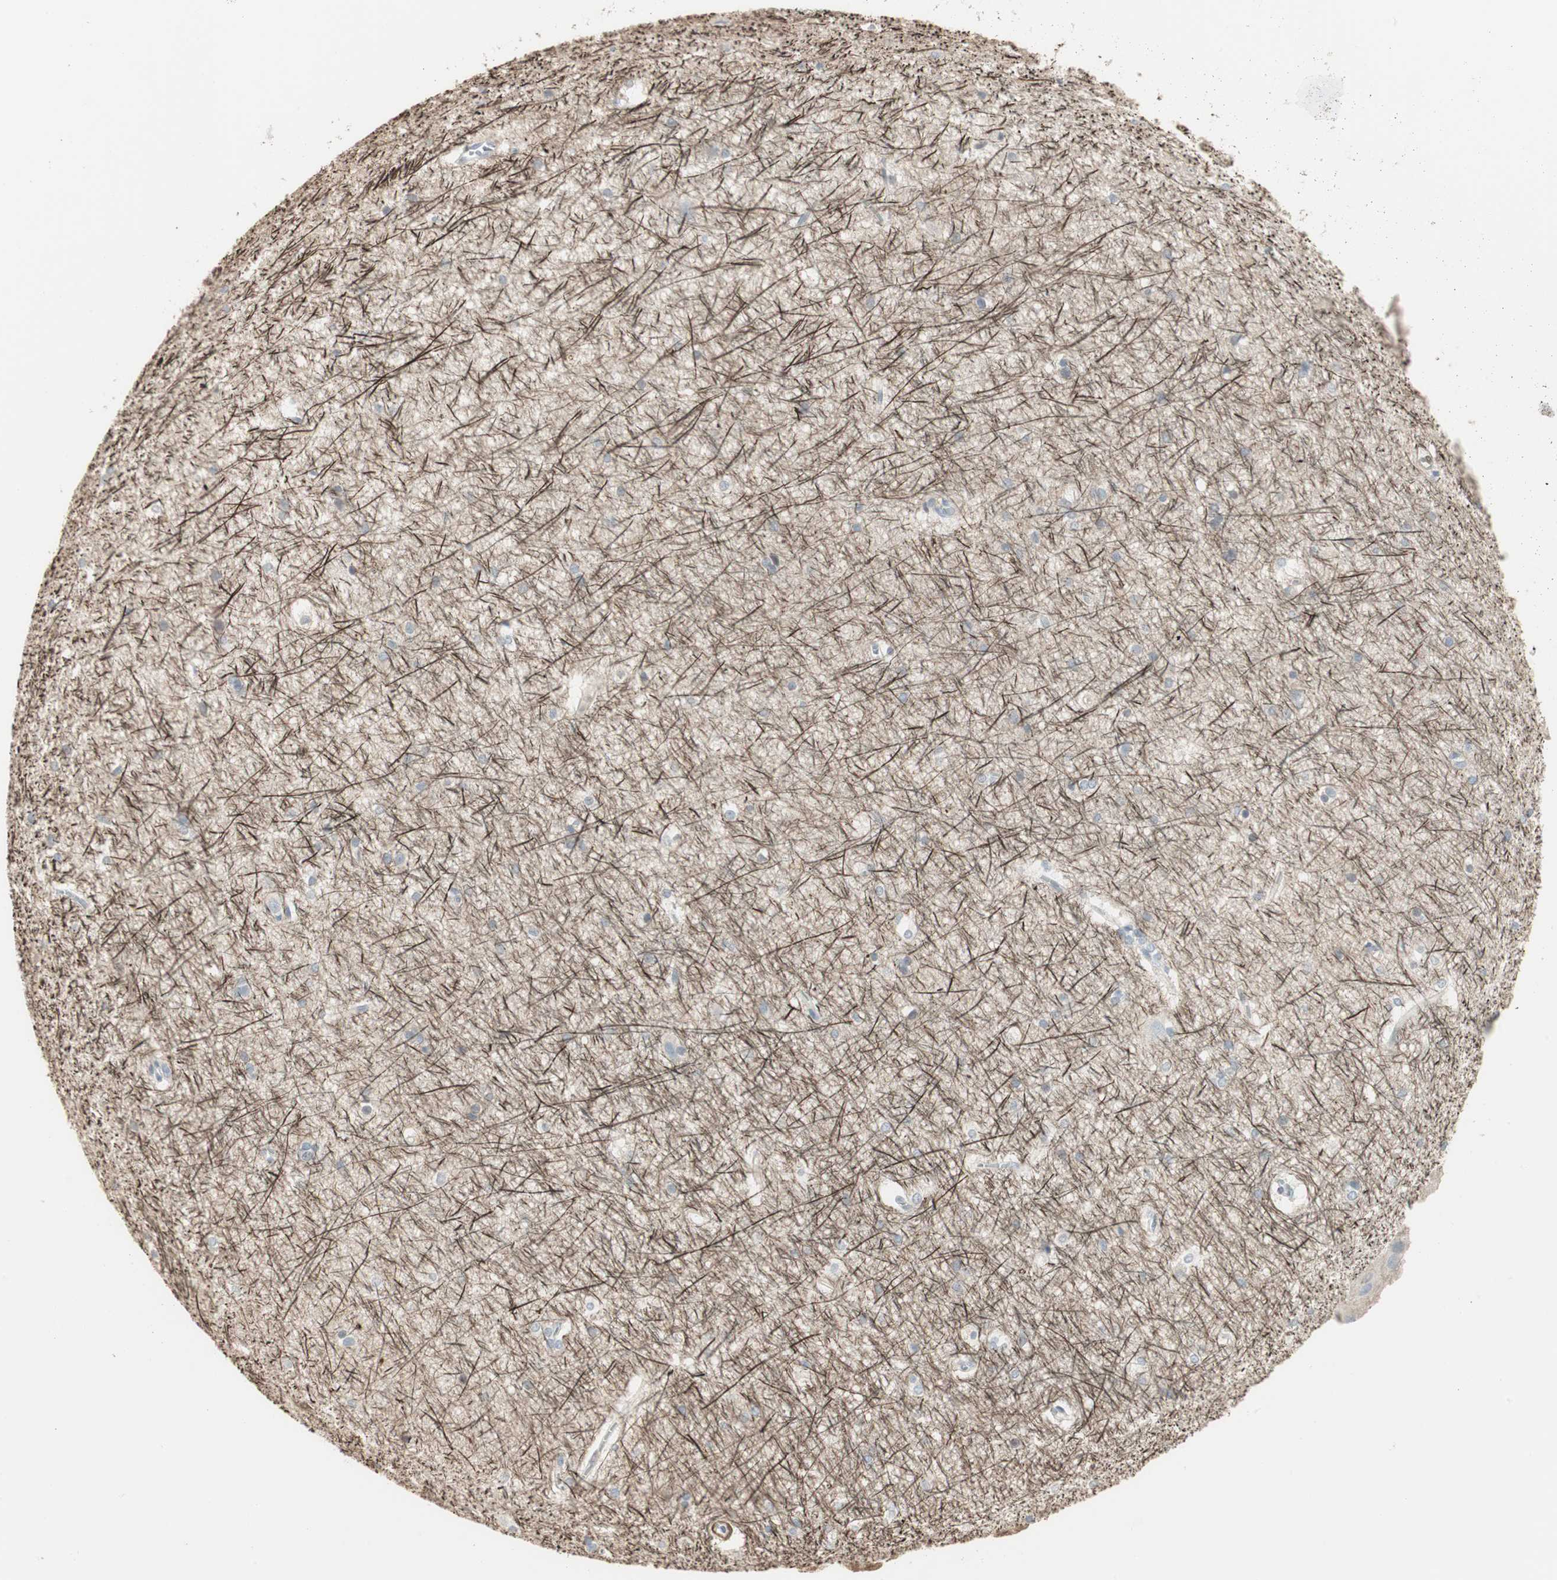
{"staining": {"intensity": "negative", "quantity": "none", "location": "none"}, "tissue": "hippocampus", "cell_type": "Glial cells", "image_type": "normal", "snomed": [{"axis": "morphology", "description": "Normal tissue, NOS"}, {"axis": "topography", "description": "Hippocampus"}], "caption": "DAB immunohistochemical staining of normal human hippocampus shows no significant staining in glial cells.", "gene": "DMPK", "patient": {"sex": "female", "age": 19}}